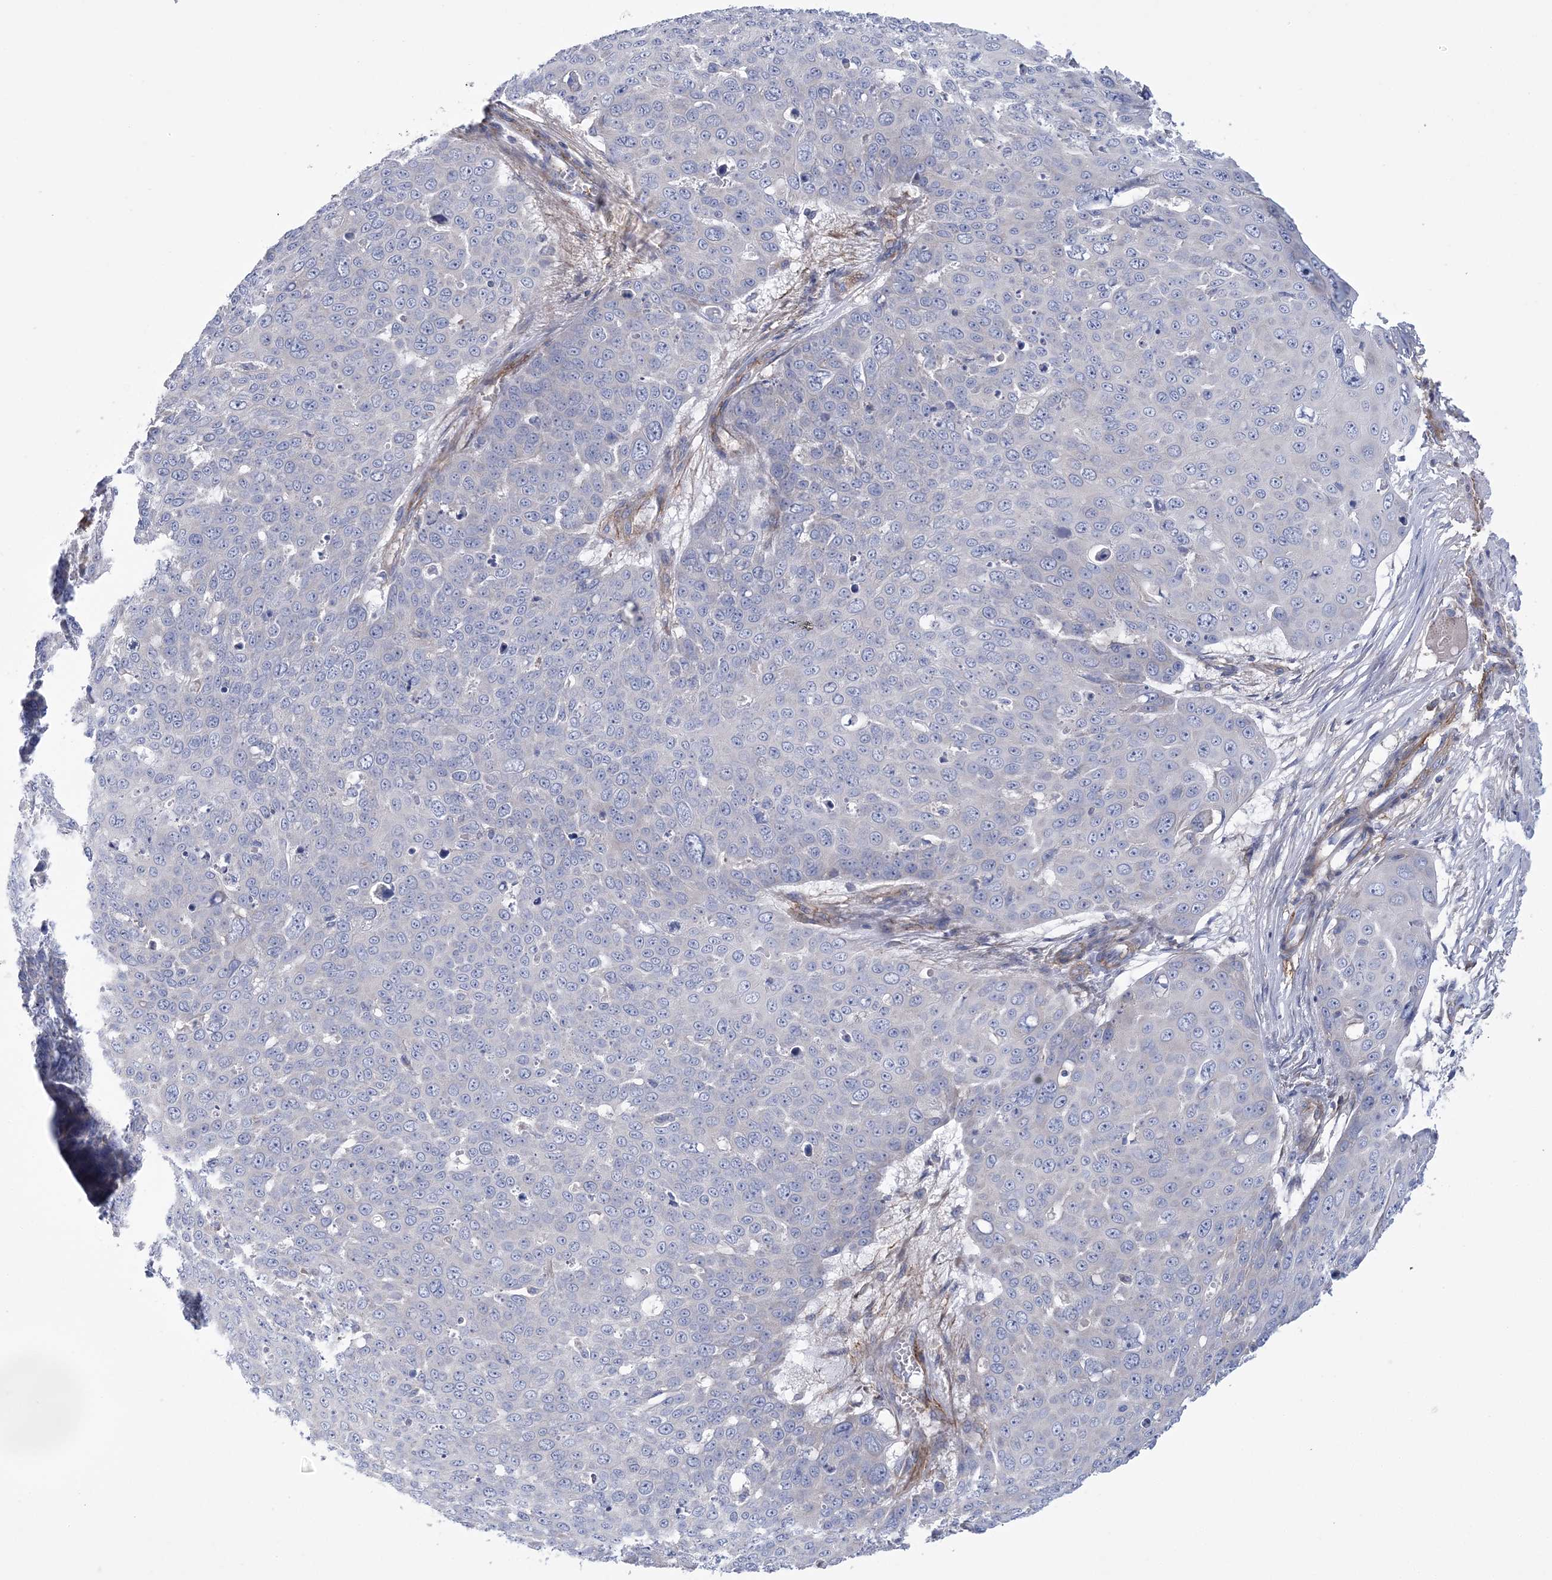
{"staining": {"intensity": "negative", "quantity": "none", "location": "none"}, "tissue": "skin cancer", "cell_type": "Tumor cells", "image_type": "cancer", "snomed": [{"axis": "morphology", "description": "Squamous cell carcinoma, NOS"}, {"axis": "topography", "description": "Skin"}], "caption": "Tumor cells show no significant expression in skin cancer.", "gene": "ARSJ", "patient": {"sex": "male", "age": 71}}